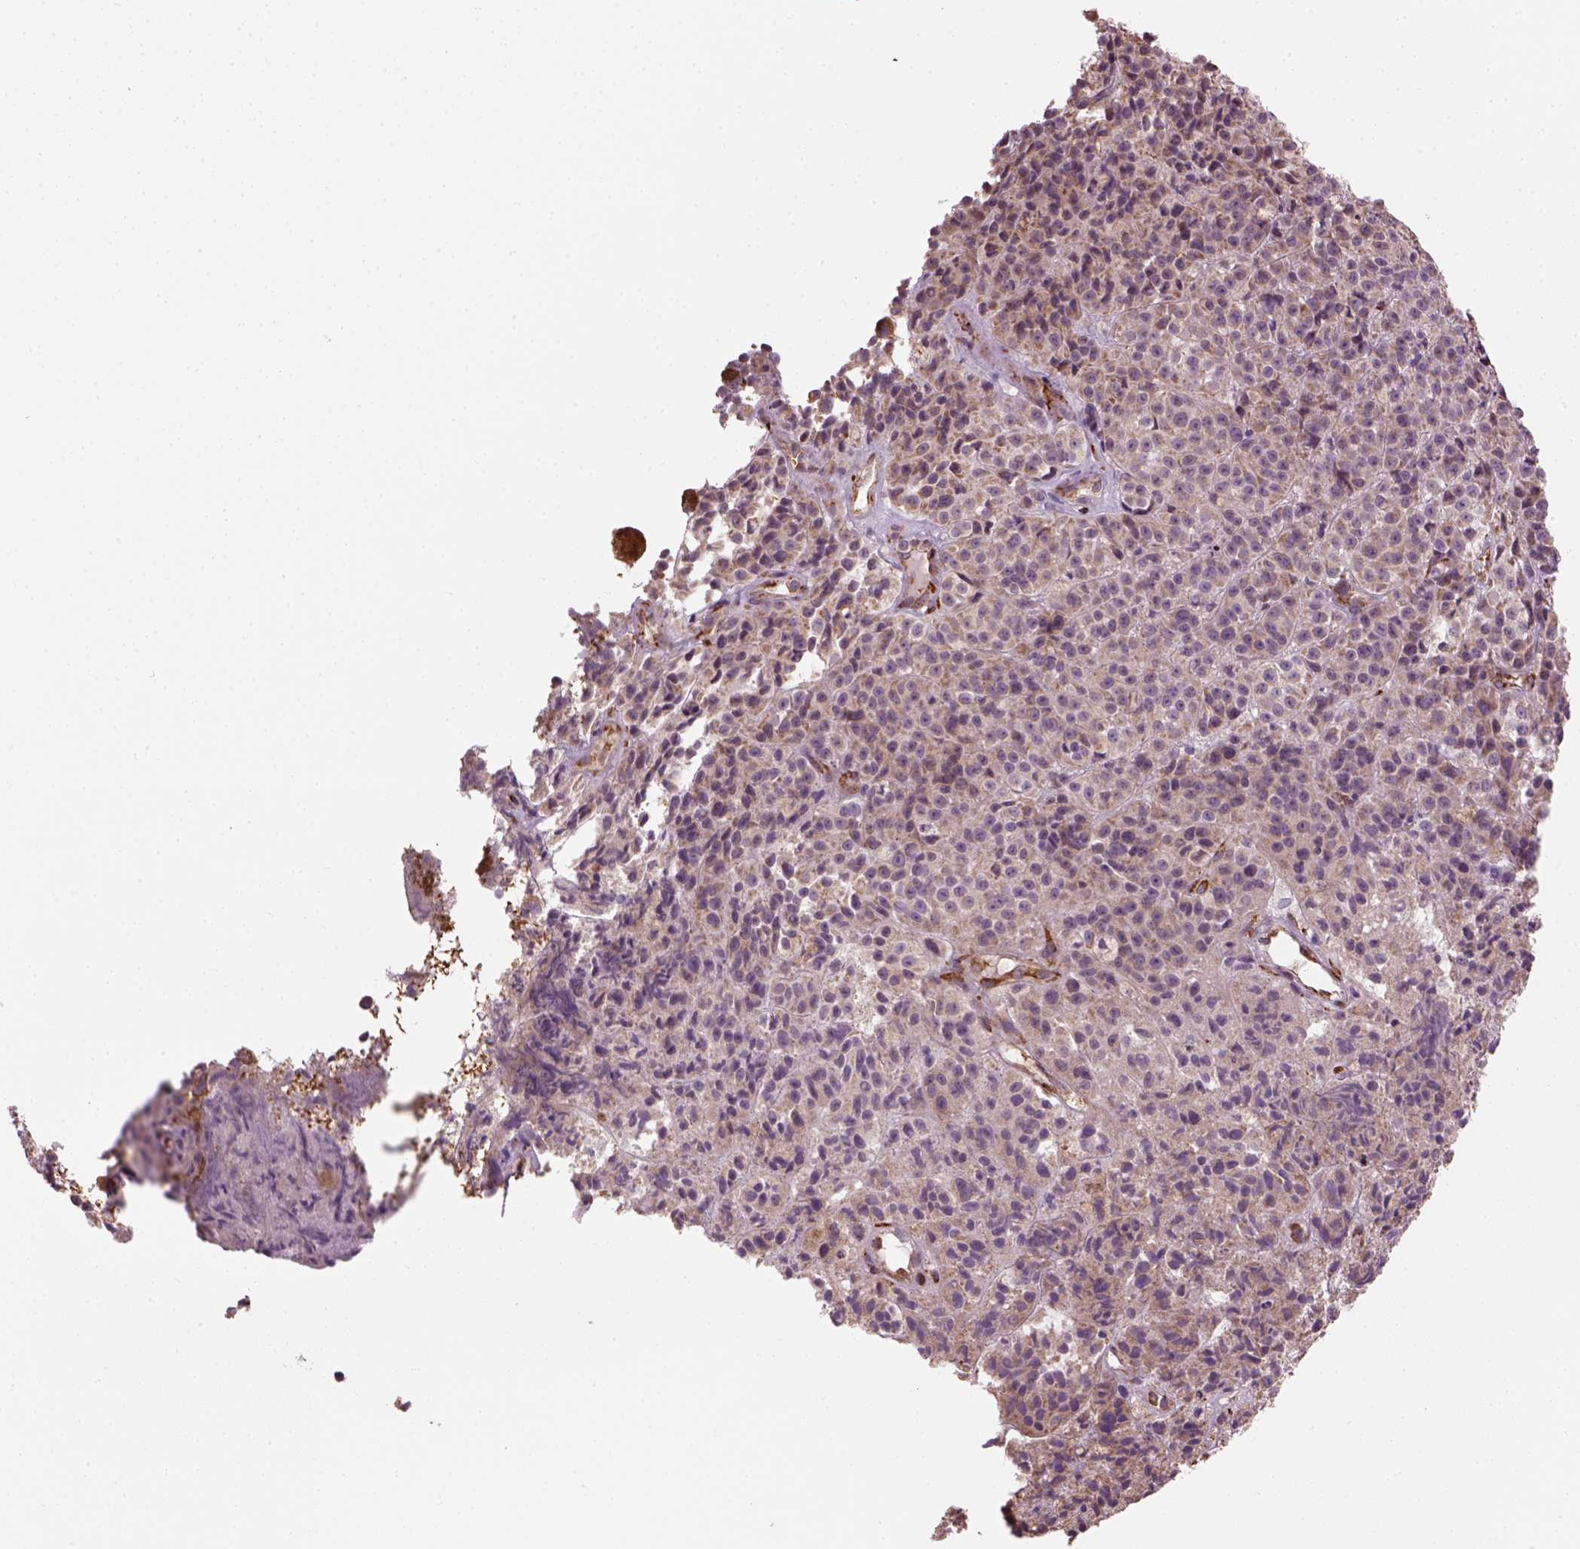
{"staining": {"intensity": "weak", "quantity": ">75%", "location": "cytoplasmic/membranous"}, "tissue": "melanoma", "cell_type": "Tumor cells", "image_type": "cancer", "snomed": [{"axis": "morphology", "description": "Malignant melanoma, NOS"}, {"axis": "topography", "description": "Skin"}], "caption": "Protein analysis of melanoma tissue exhibits weak cytoplasmic/membranous positivity in approximately >75% of tumor cells.", "gene": "XK", "patient": {"sex": "female", "age": 58}}